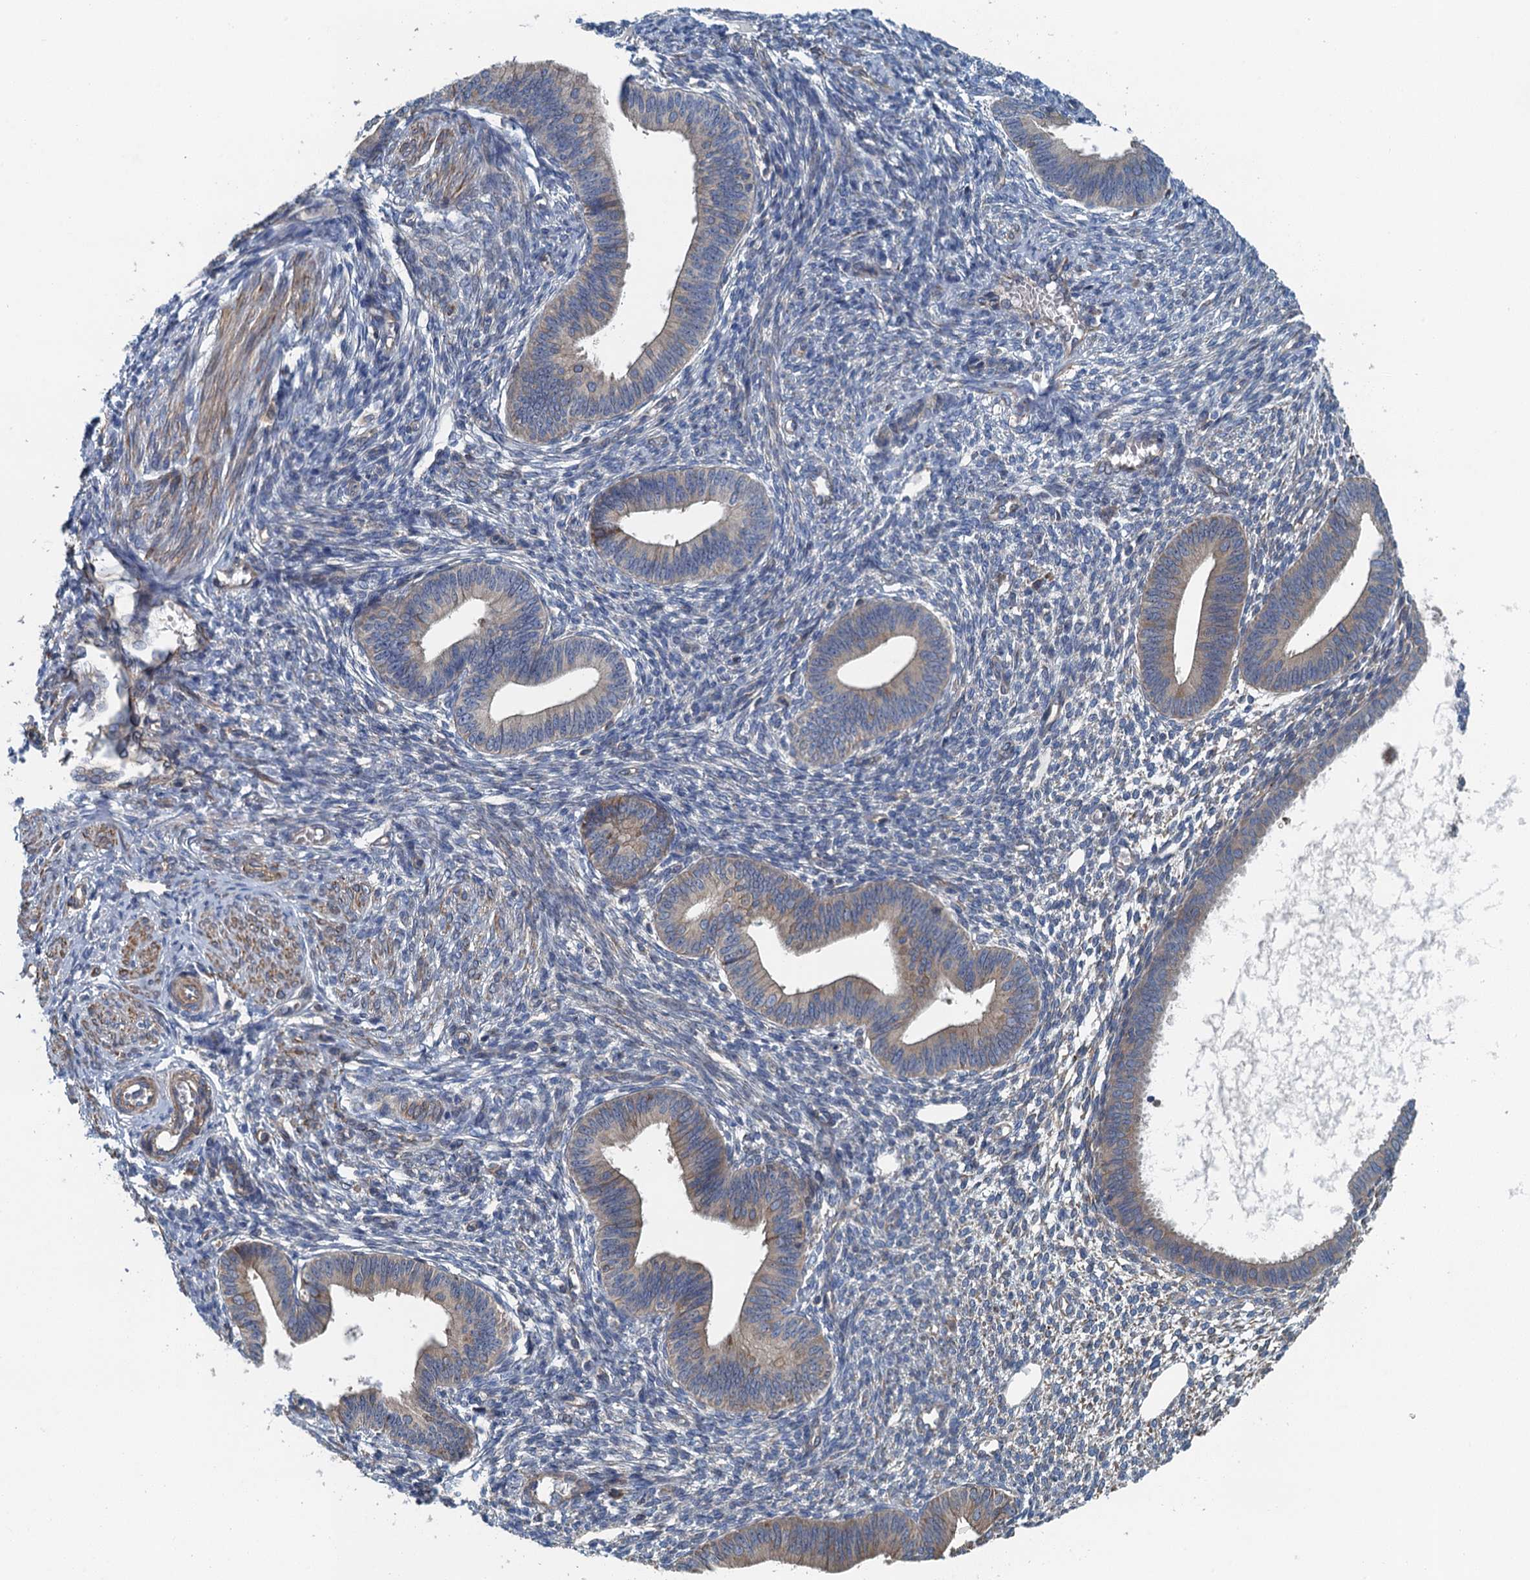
{"staining": {"intensity": "negative", "quantity": "none", "location": "none"}, "tissue": "endometrium", "cell_type": "Cells in endometrial stroma", "image_type": "normal", "snomed": [{"axis": "morphology", "description": "Normal tissue, NOS"}, {"axis": "topography", "description": "Endometrium"}], "caption": "An IHC histopathology image of unremarkable endometrium is shown. There is no staining in cells in endometrial stroma of endometrium.", "gene": "PPP1R14D", "patient": {"sex": "female", "age": 46}}